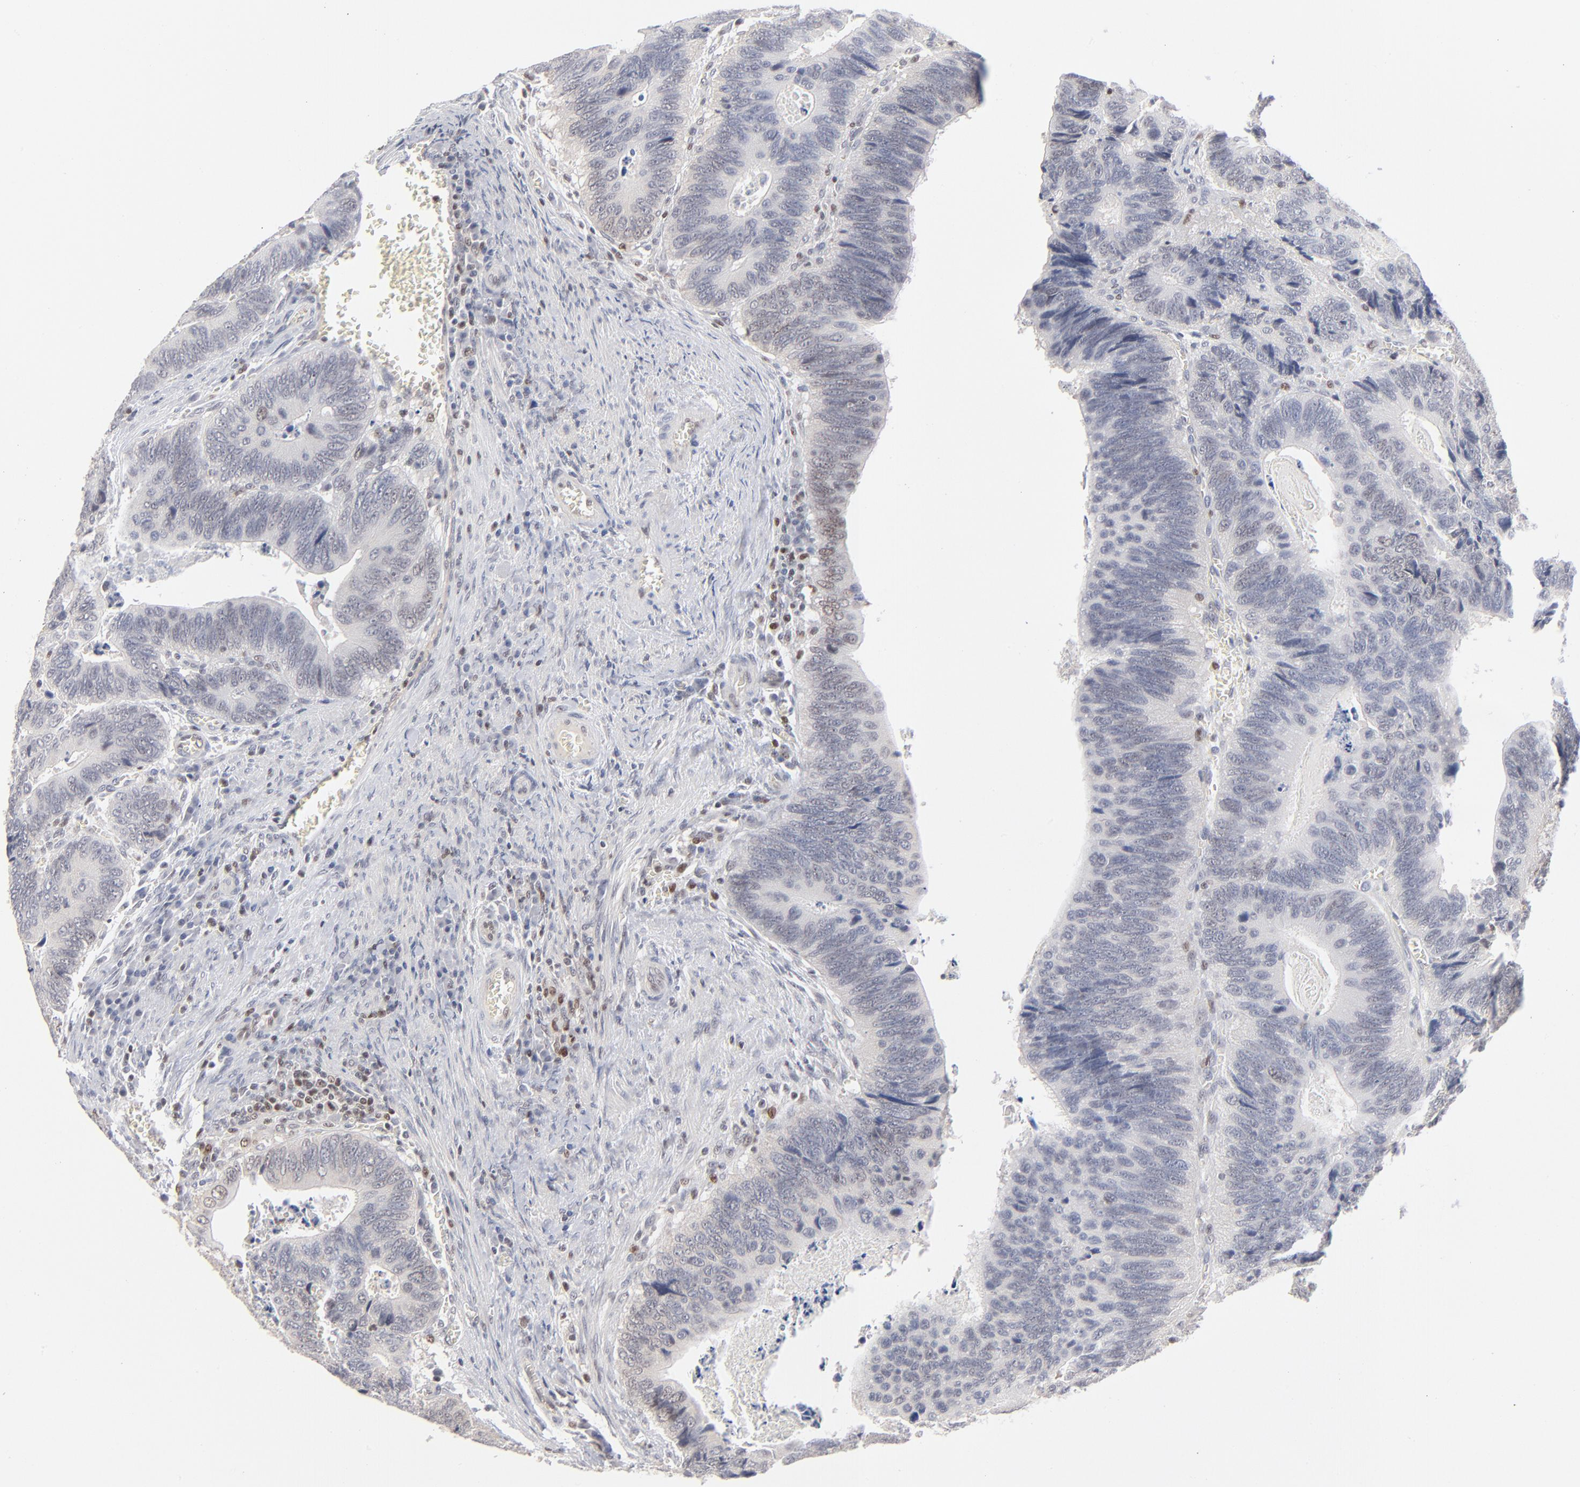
{"staining": {"intensity": "negative", "quantity": "none", "location": "none"}, "tissue": "colorectal cancer", "cell_type": "Tumor cells", "image_type": "cancer", "snomed": [{"axis": "morphology", "description": "Adenocarcinoma, NOS"}, {"axis": "topography", "description": "Colon"}], "caption": "Immunohistochemistry (IHC) photomicrograph of human colorectal cancer (adenocarcinoma) stained for a protein (brown), which shows no positivity in tumor cells.", "gene": "MAX", "patient": {"sex": "male", "age": 72}}